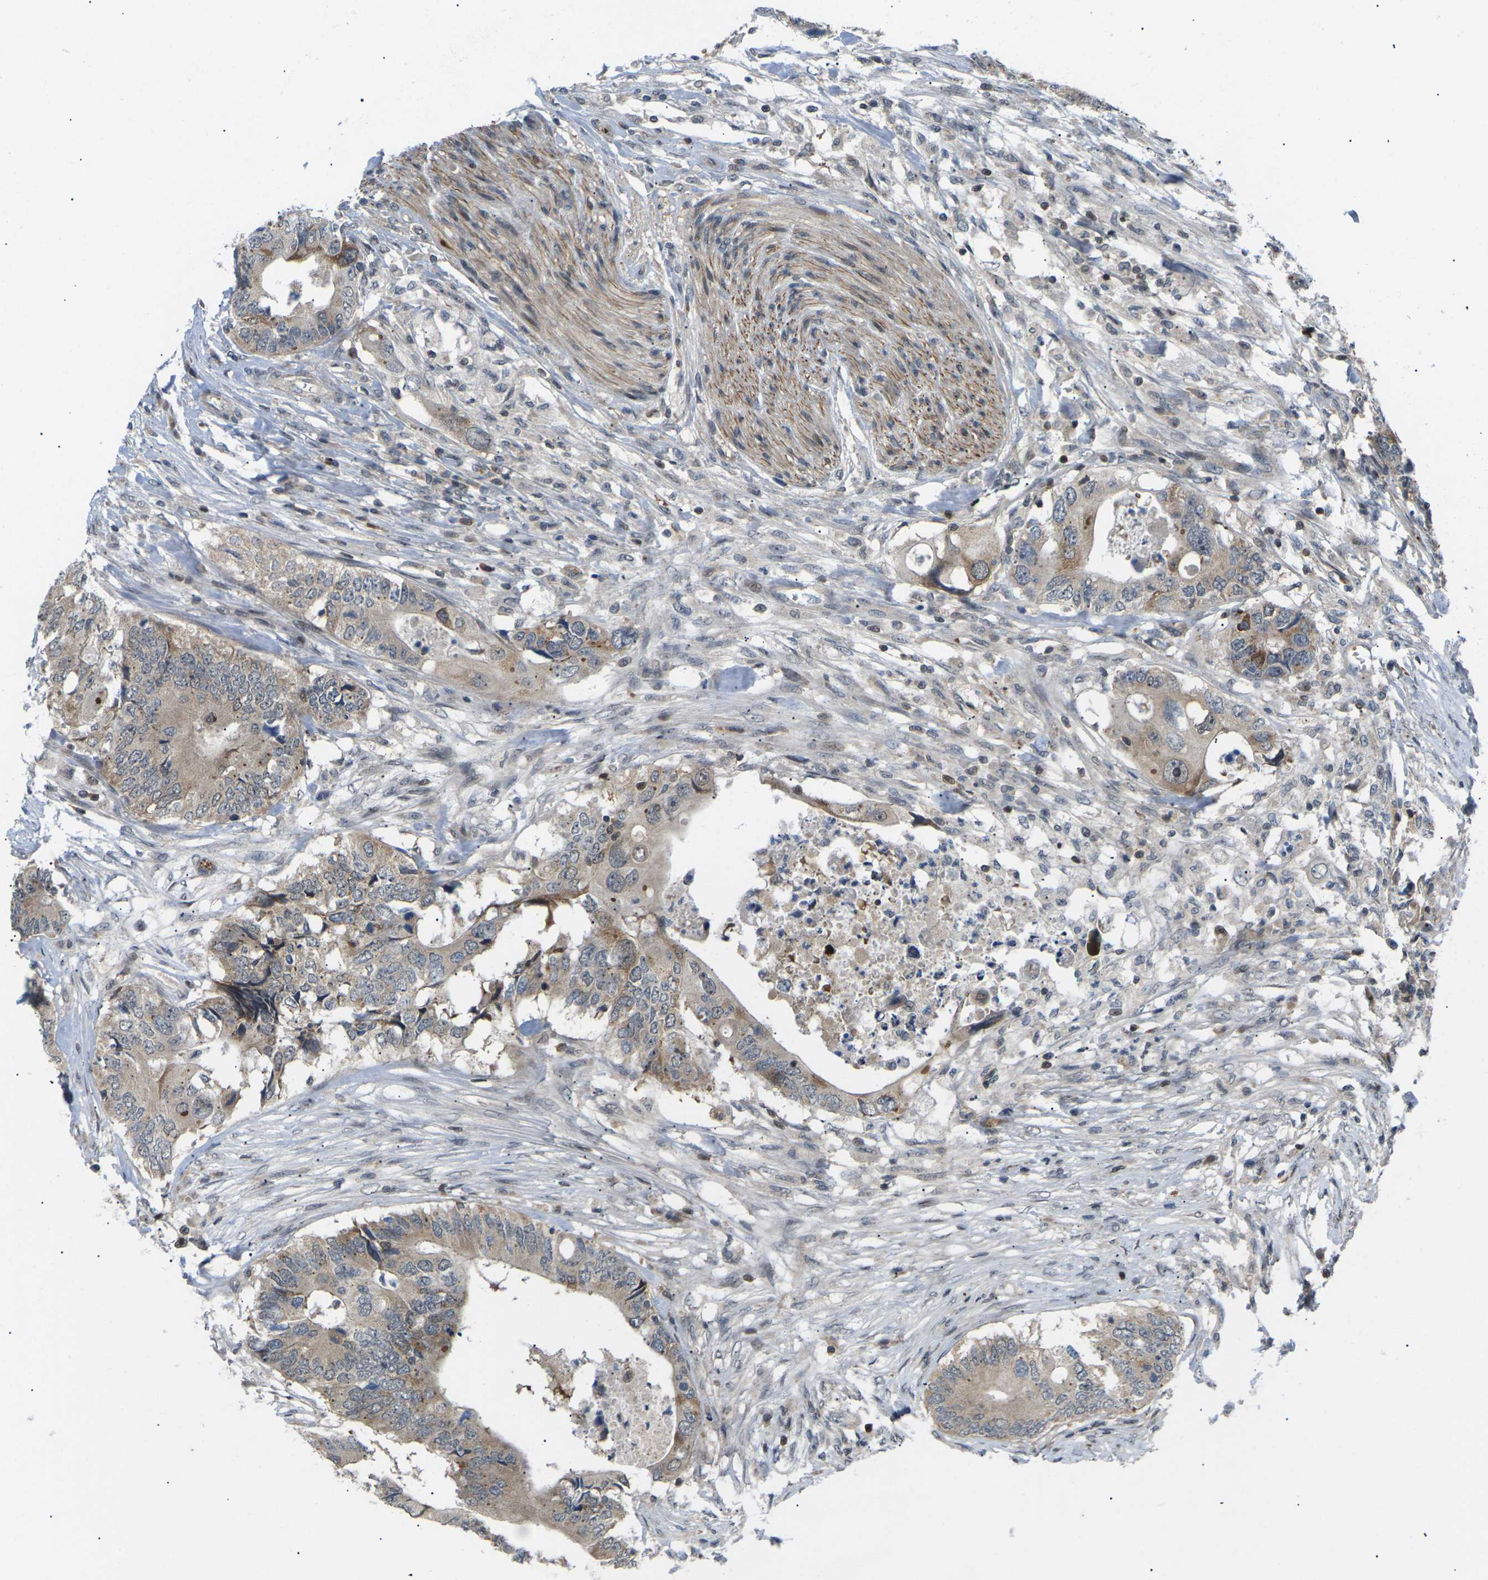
{"staining": {"intensity": "moderate", "quantity": "25%-75%", "location": "cytoplasmic/membranous"}, "tissue": "colorectal cancer", "cell_type": "Tumor cells", "image_type": "cancer", "snomed": [{"axis": "morphology", "description": "Adenocarcinoma, NOS"}, {"axis": "topography", "description": "Colon"}], "caption": "Colorectal cancer (adenocarcinoma) was stained to show a protein in brown. There is medium levels of moderate cytoplasmic/membranous staining in approximately 25%-75% of tumor cells.", "gene": "RPS6KA3", "patient": {"sex": "male", "age": 71}}